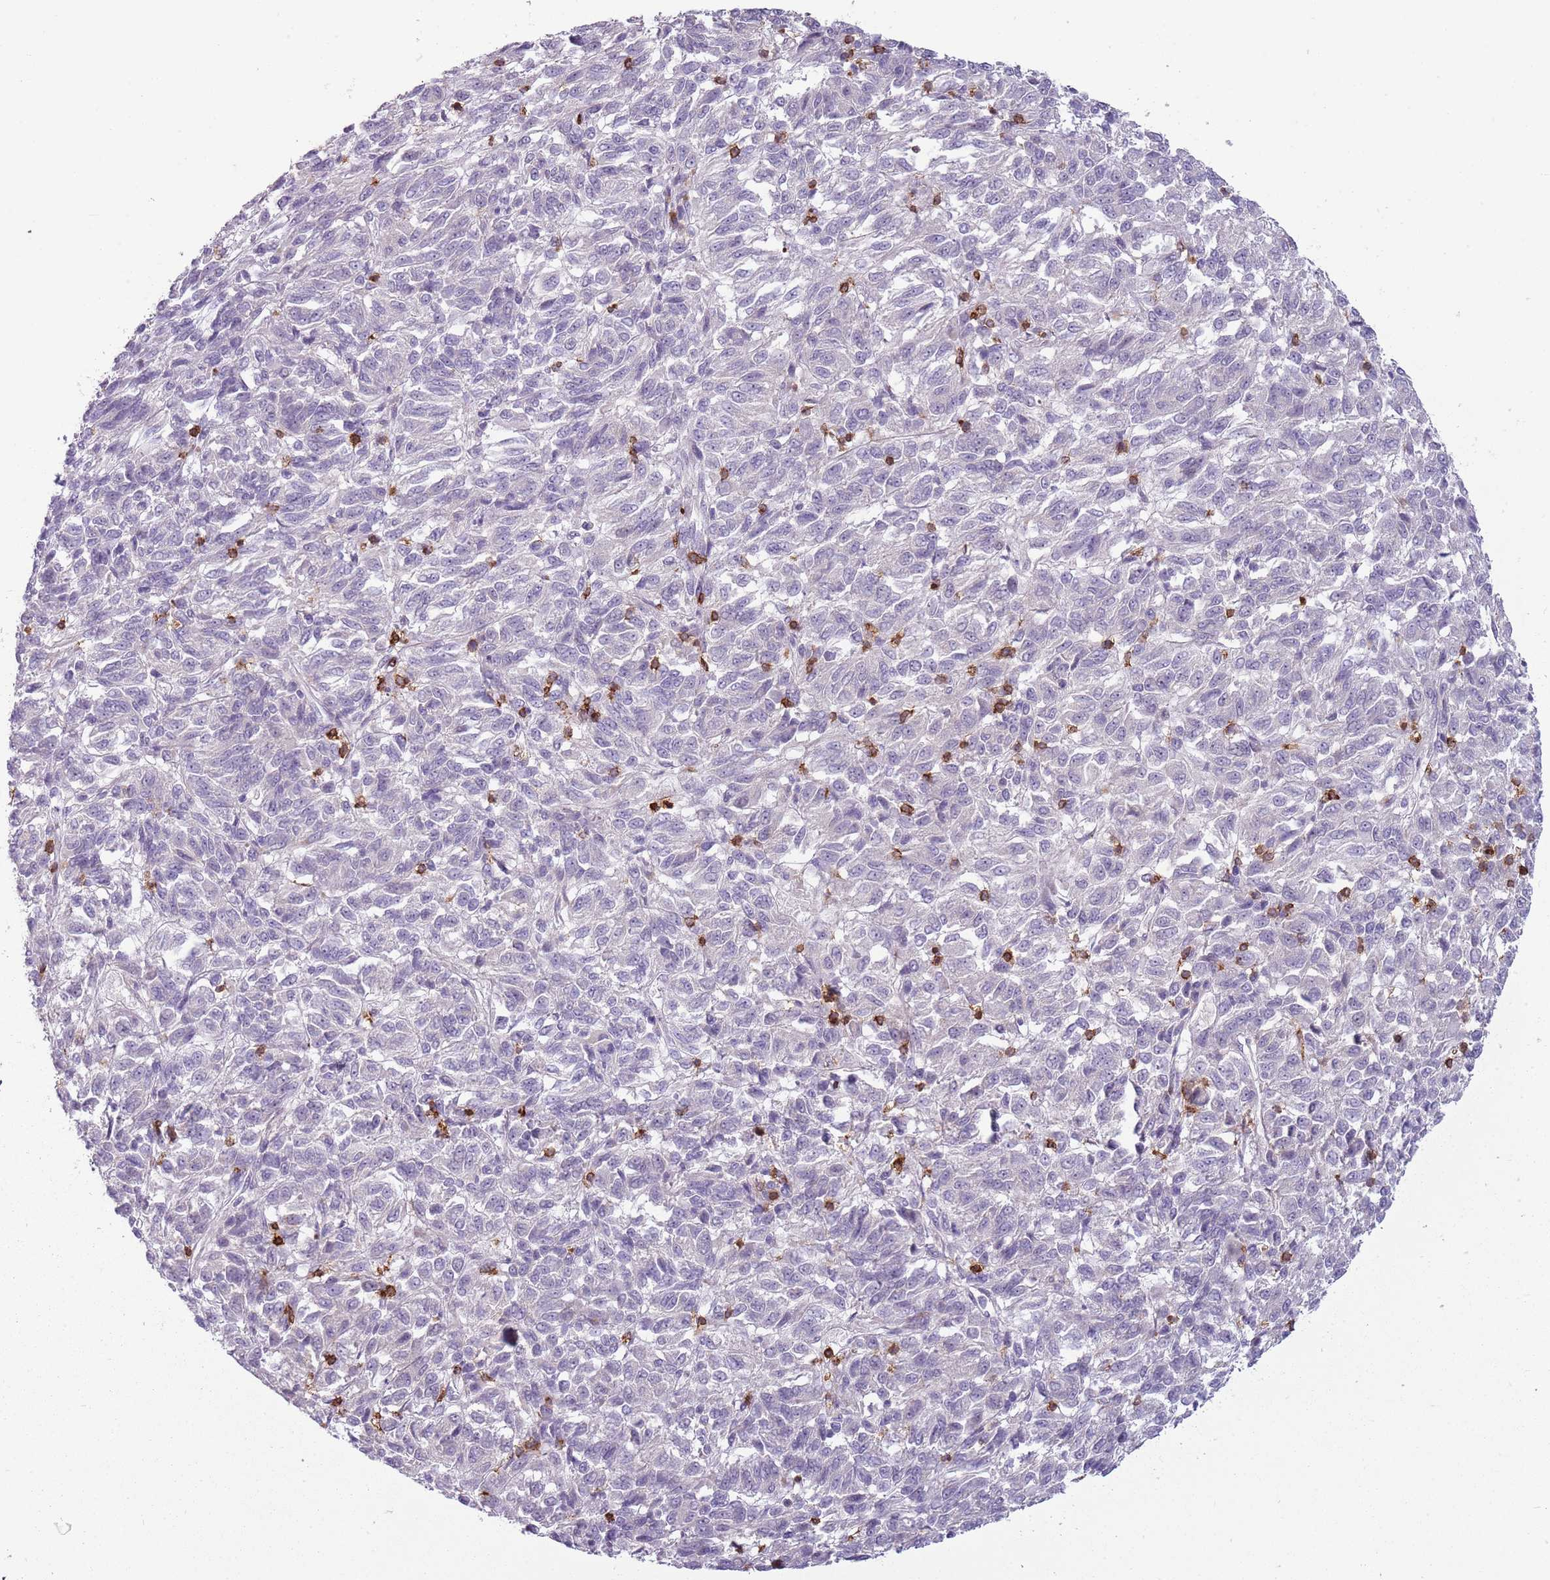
{"staining": {"intensity": "negative", "quantity": "none", "location": "none"}, "tissue": "melanoma", "cell_type": "Tumor cells", "image_type": "cancer", "snomed": [{"axis": "morphology", "description": "Malignant melanoma, Metastatic site"}, {"axis": "topography", "description": "Lung"}], "caption": "IHC image of neoplastic tissue: human melanoma stained with DAB (3,3'-diaminobenzidine) exhibits no significant protein expression in tumor cells.", "gene": "ZNF583", "patient": {"sex": "male", "age": 64}}